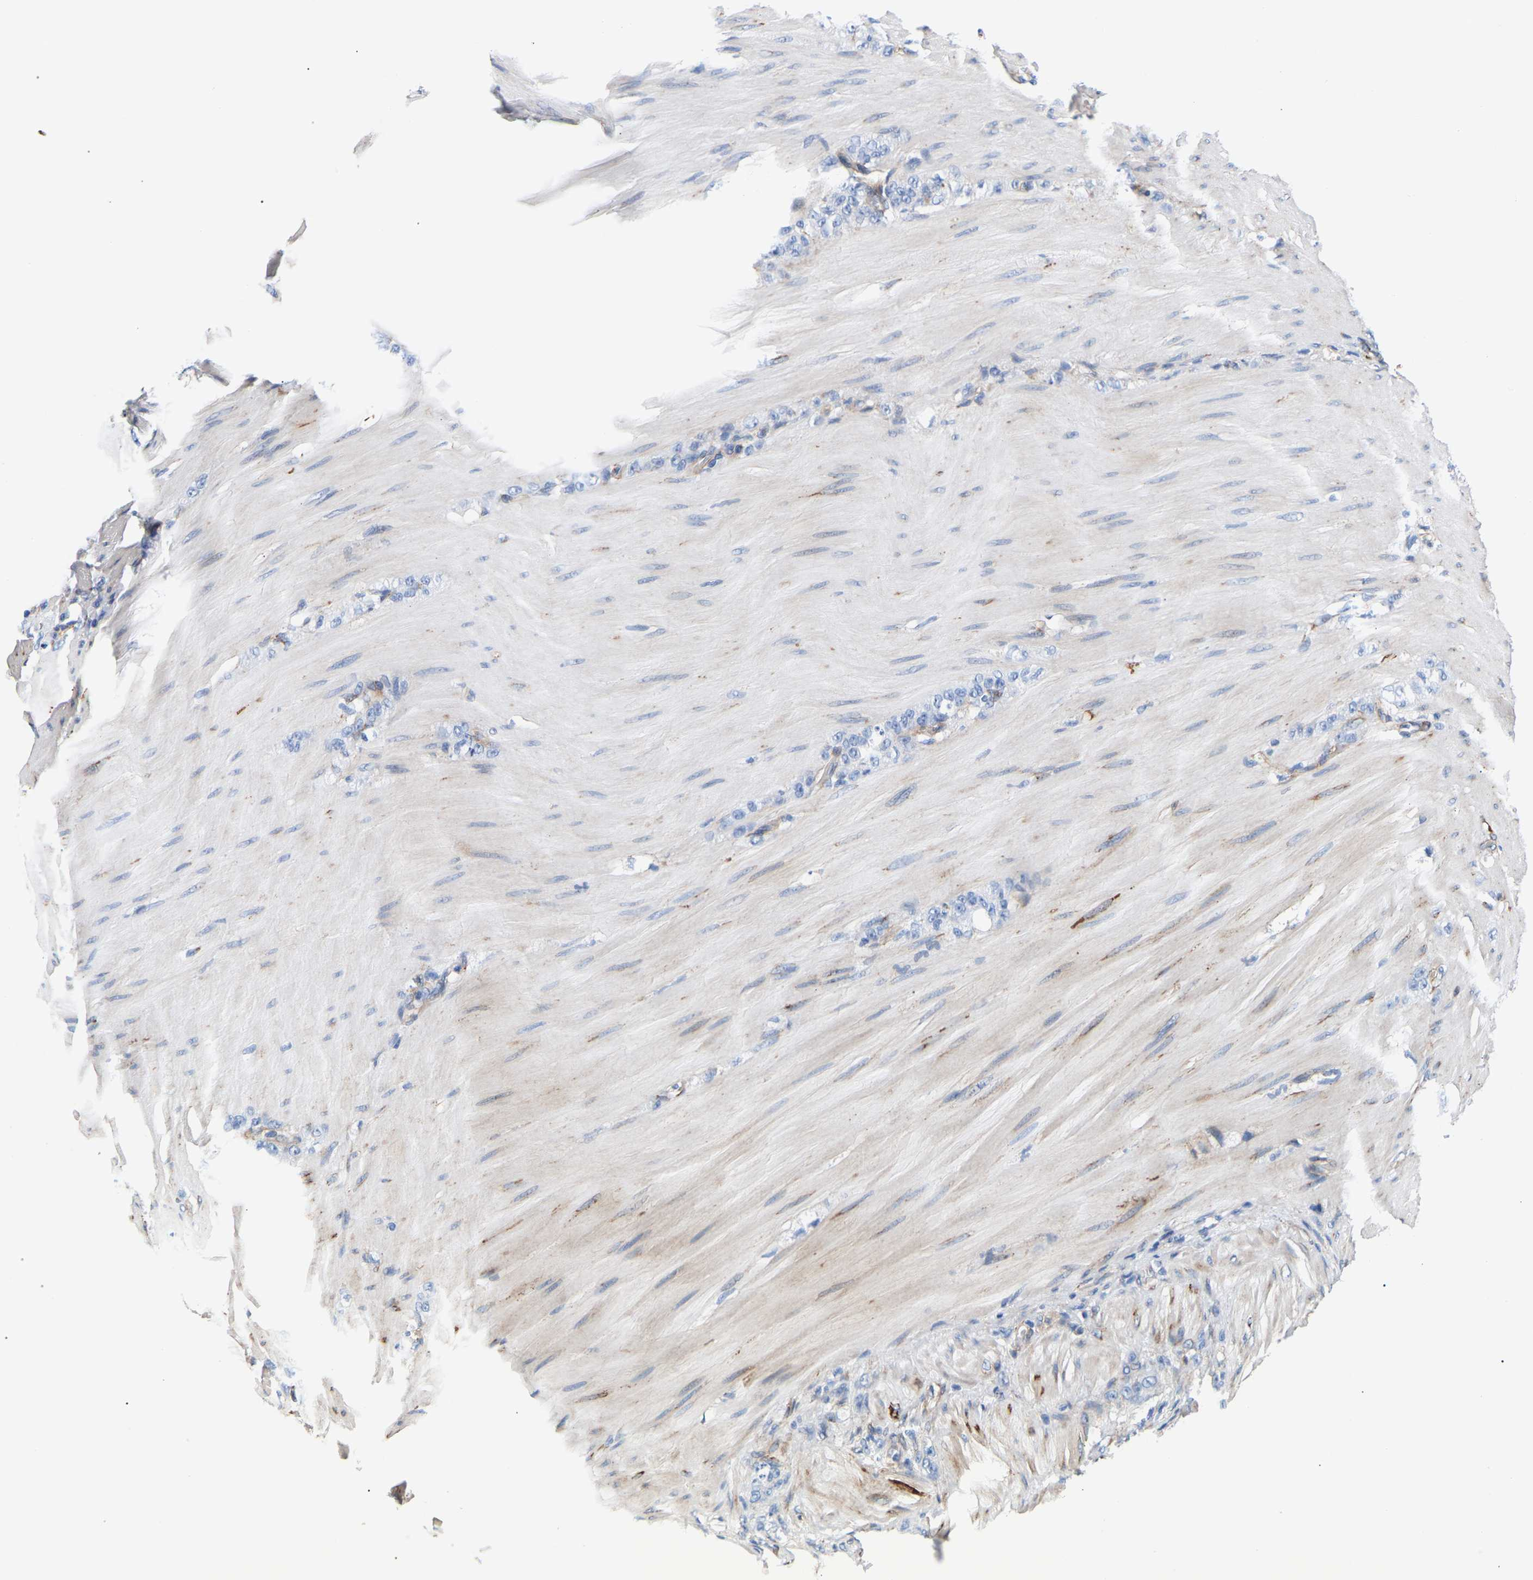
{"staining": {"intensity": "negative", "quantity": "none", "location": "none"}, "tissue": "stomach cancer", "cell_type": "Tumor cells", "image_type": "cancer", "snomed": [{"axis": "morphology", "description": "Normal tissue, NOS"}, {"axis": "morphology", "description": "Adenocarcinoma, NOS"}, {"axis": "topography", "description": "Stomach"}], "caption": "Image shows no significant protein expression in tumor cells of adenocarcinoma (stomach). (DAB IHC, high magnification).", "gene": "IGFBP7", "patient": {"sex": "male", "age": 82}}